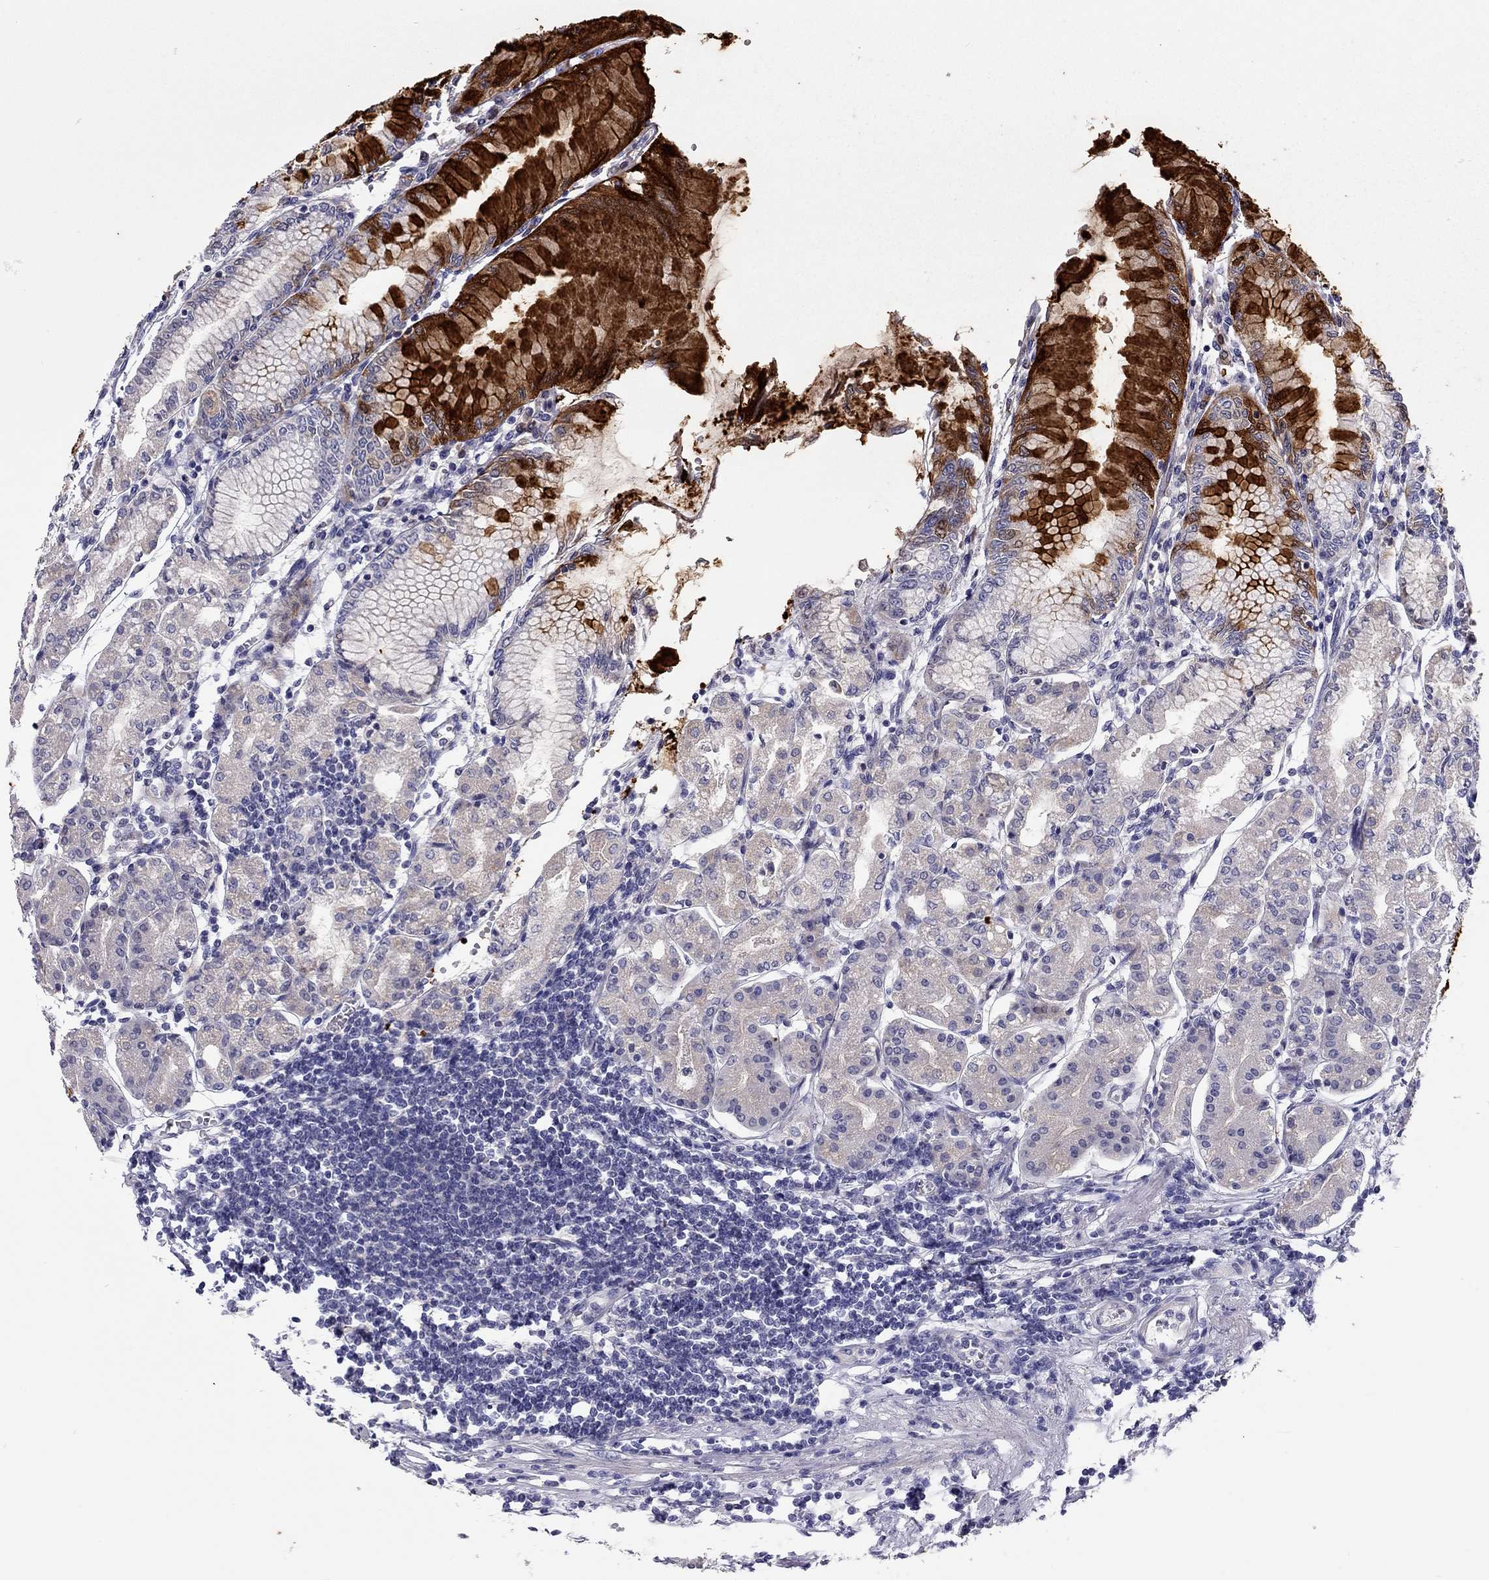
{"staining": {"intensity": "strong", "quantity": "25%-75%", "location": "cytoplasmic/membranous"}, "tissue": "stomach", "cell_type": "Glandular cells", "image_type": "normal", "snomed": [{"axis": "morphology", "description": "Normal tissue, NOS"}, {"axis": "topography", "description": "Skeletal muscle"}, {"axis": "topography", "description": "Stomach"}], "caption": "Strong cytoplasmic/membranous expression for a protein is appreciated in approximately 25%-75% of glandular cells of benign stomach using immunohistochemistry (IHC).", "gene": "SCARB1", "patient": {"sex": "female", "age": 57}}